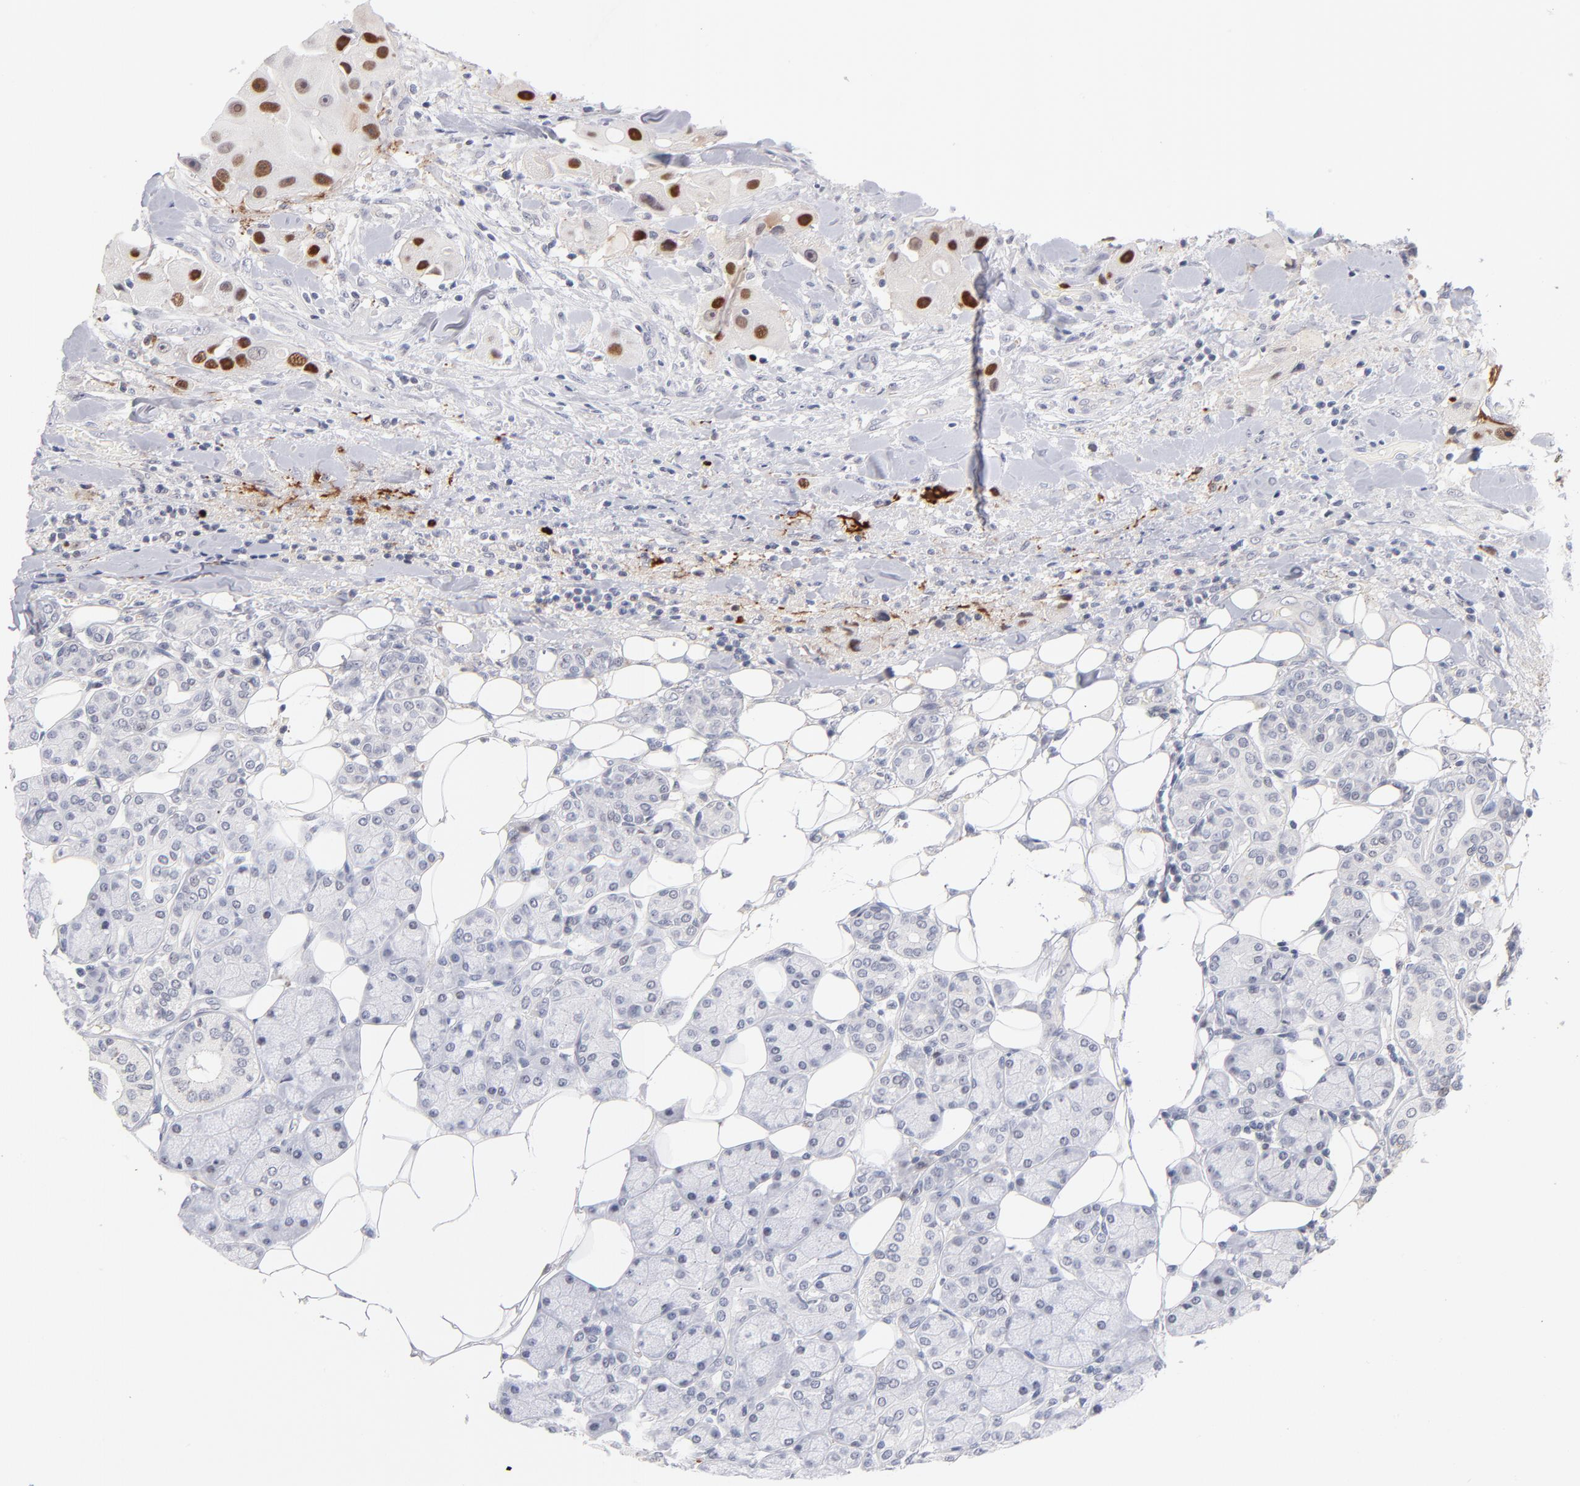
{"staining": {"intensity": "moderate", "quantity": ">75%", "location": "nuclear"}, "tissue": "head and neck cancer", "cell_type": "Tumor cells", "image_type": "cancer", "snomed": [{"axis": "morphology", "description": "Normal tissue, NOS"}, {"axis": "morphology", "description": "Adenocarcinoma, NOS"}, {"axis": "topography", "description": "Salivary gland"}, {"axis": "topography", "description": "Head-Neck"}], "caption": "Human head and neck adenocarcinoma stained with a protein marker demonstrates moderate staining in tumor cells.", "gene": "PARP1", "patient": {"sex": "male", "age": 80}}